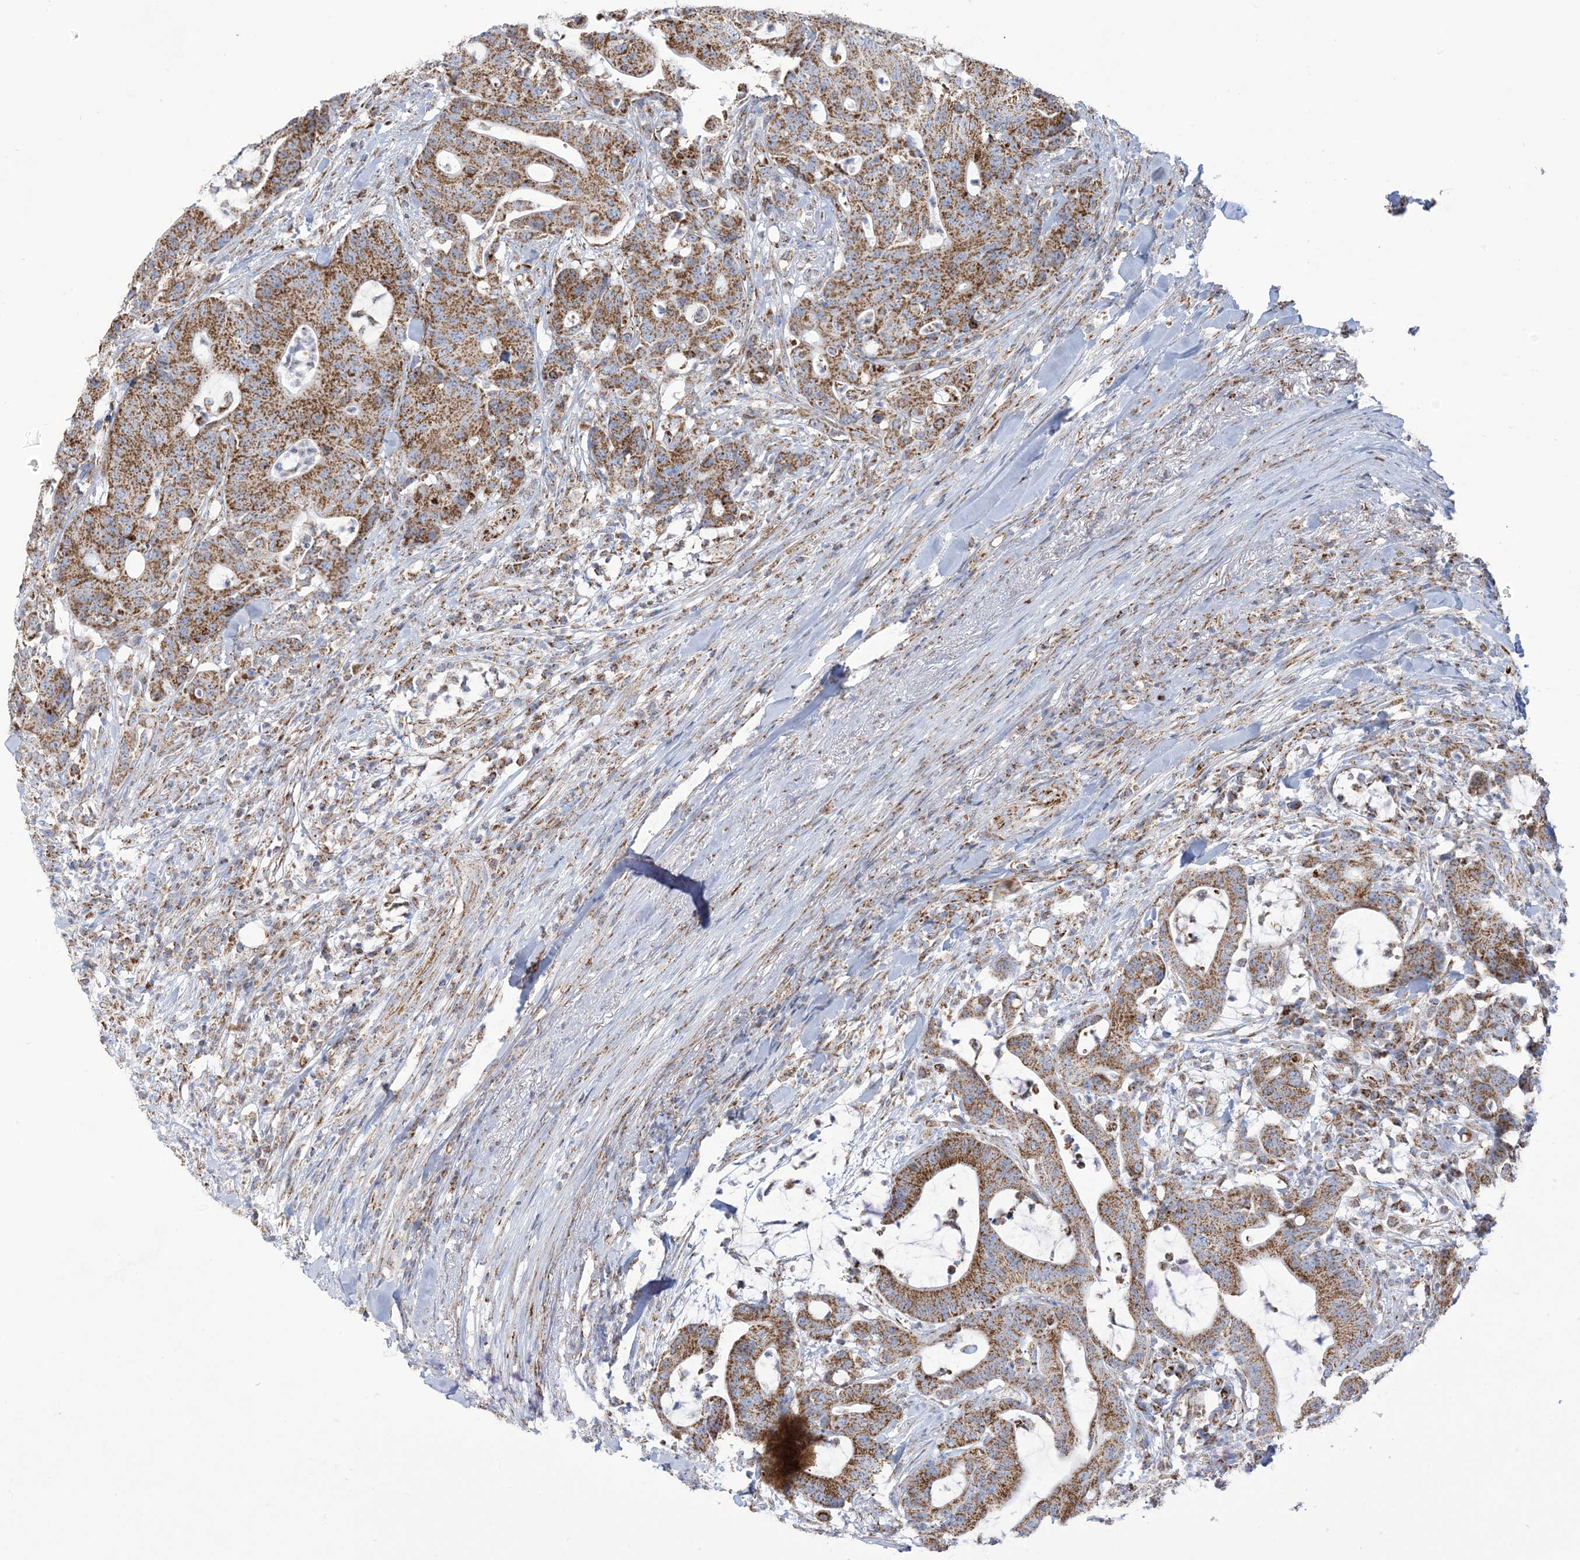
{"staining": {"intensity": "moderate", "quantity": ">75%", "location": "cytoplasmic/membranous"}, "tissue": "colorectal cancer", "cell_type": "Tumor cells", "image_type": "cancer", "snomed": [{"axis": "morphology", "description": "Adenocarcinoma, NOS"}, {"axis": "topography", "description": "Colon"}], "caption": "Adenocarcinoma (colorectal) stained with a brown dye shows moderate cytoplasmic/membranous positive positivity in approximately >75% of tumor cells.", "gene": "SAMM50", "patient": {"sex": "female", "age": 84}}